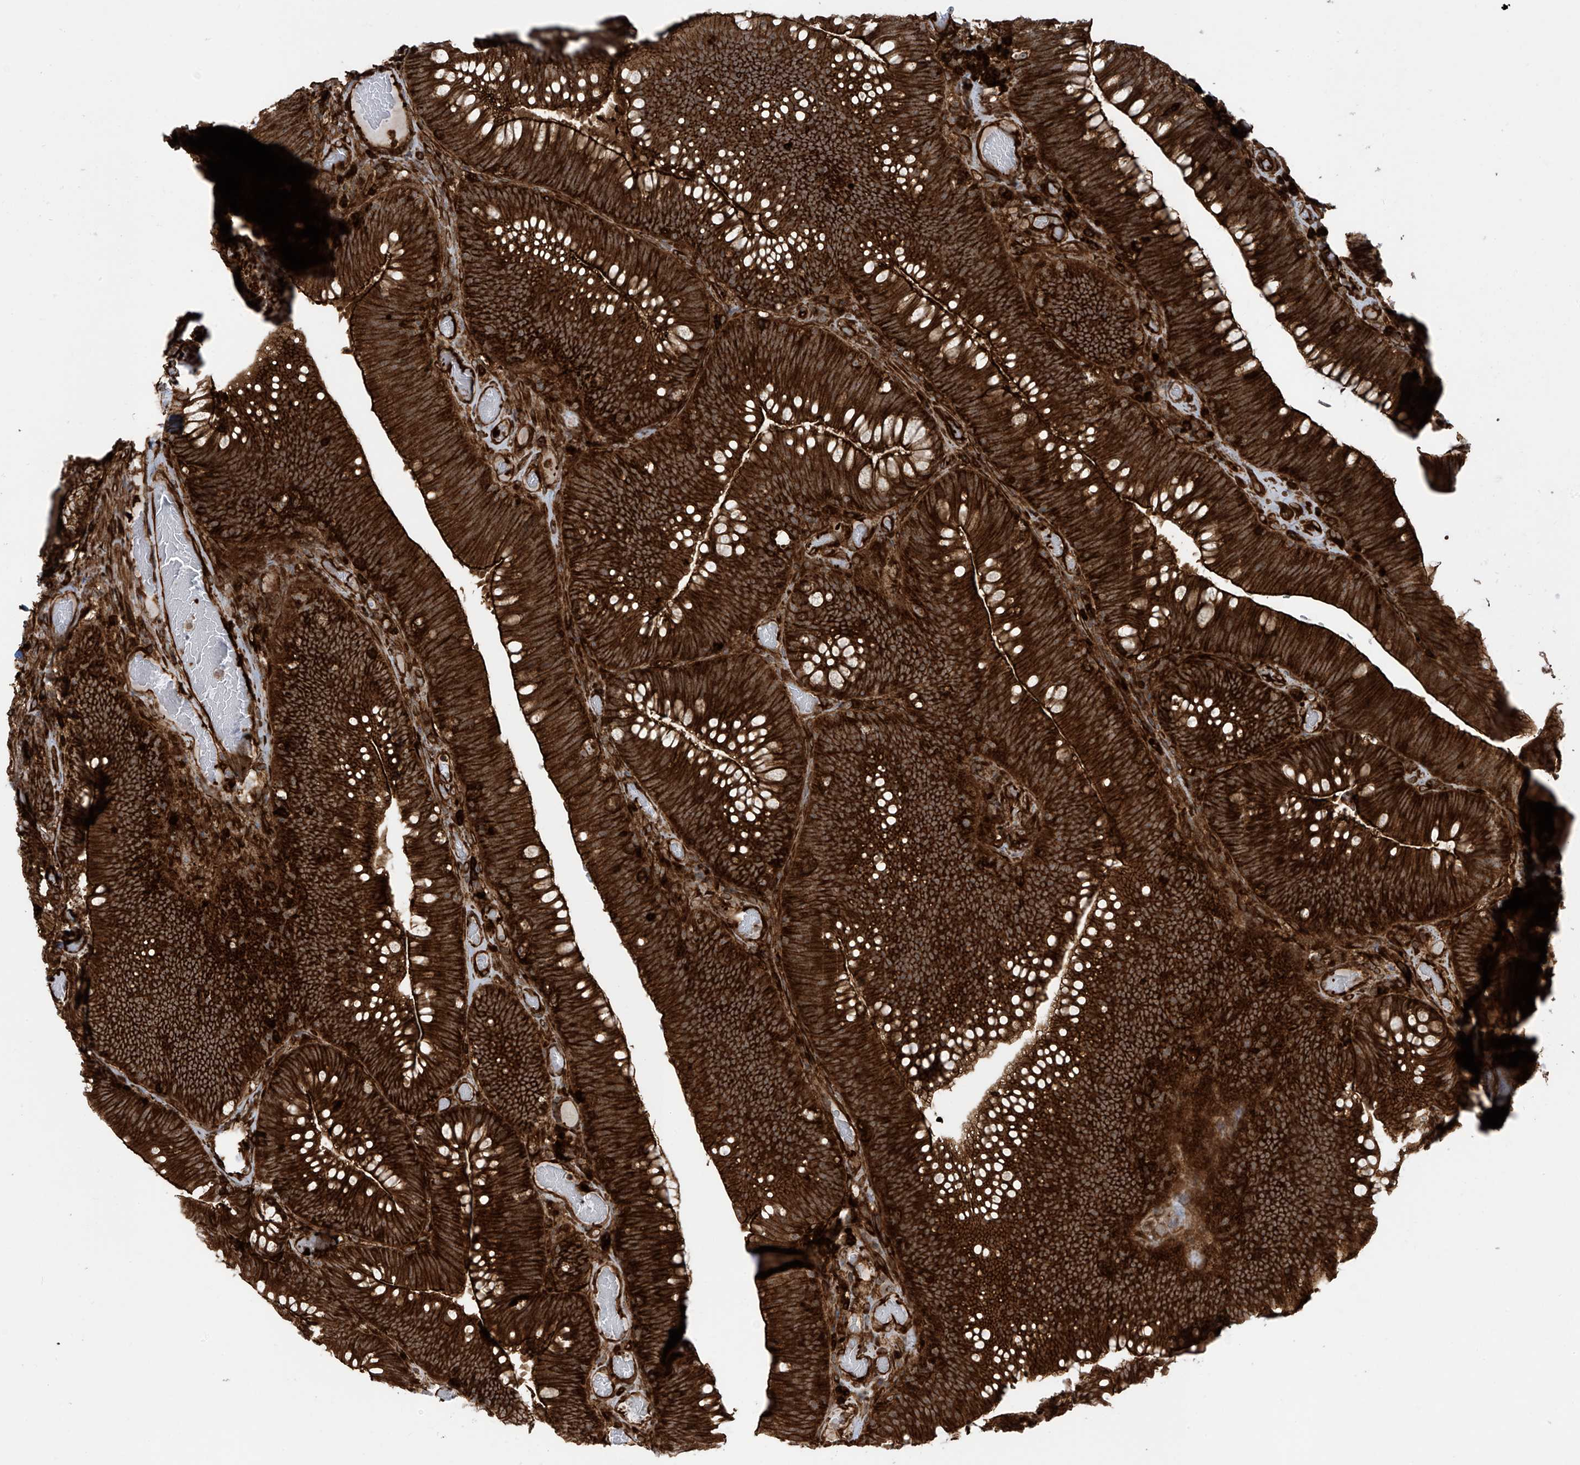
{"staining": {"intensity": "strong", "quantity": ">75%", "location": "cytoplasmic/membranous"}, "tissue": "colorectal cancer", "cell_type": "Tumor cells", "image_type": "cancer", "snomed": [{"axis": "morphology", "description": "Normal tissue, NOS"}, {"axis": "topography", "description": "Colon"}], "caption": "A brown stain highlights strong cytoplasmic/membranous staining of a protein in human colorectal cancer tumor cells.", "gene": "SLC9A2", "patient": {"sex": "female", "age": 82}}